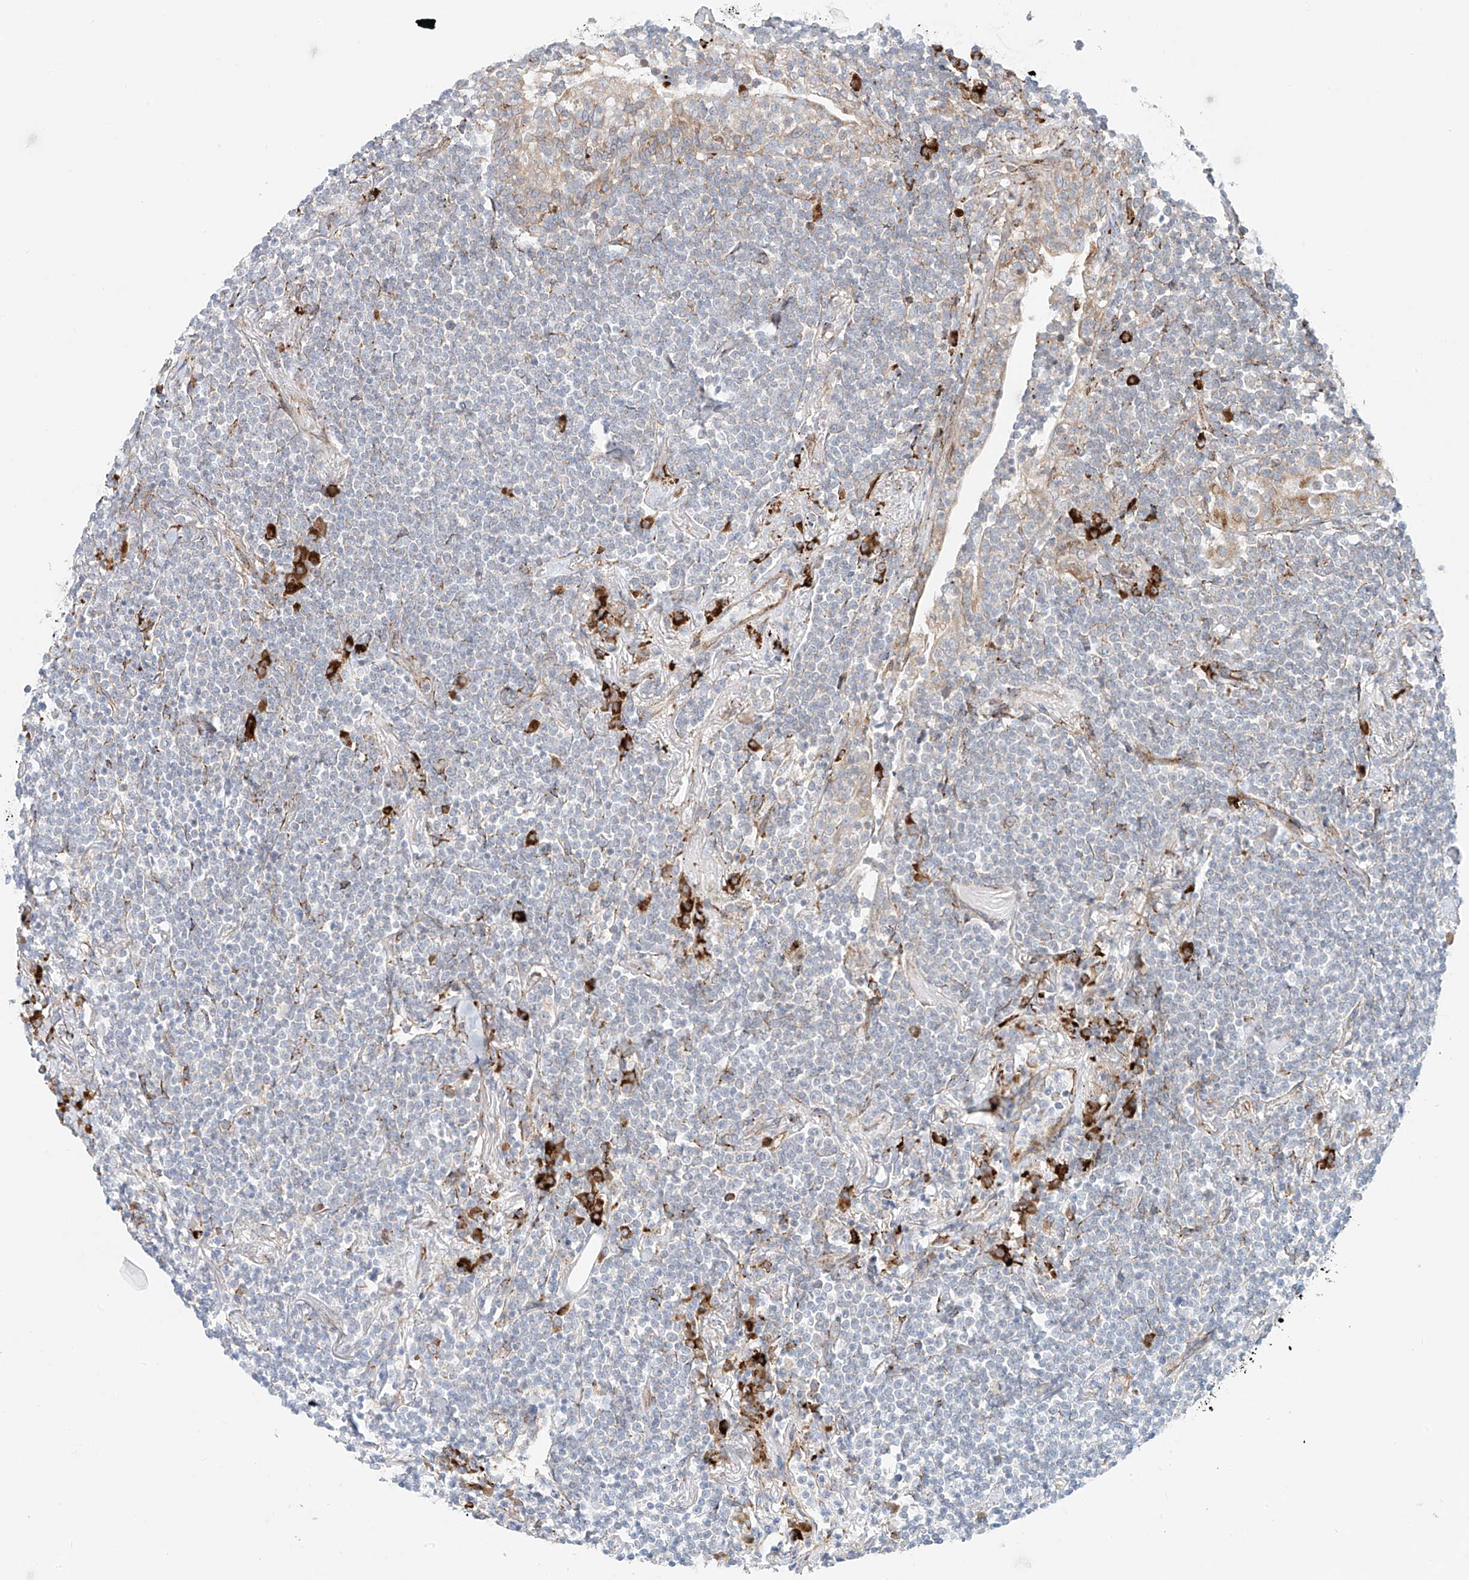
{"staining": {"intensity": "negative", "quantity": "none", "location": "none"}, "tissue": "lymphoma", "cell_type": "Tumor cells", "image_type": "cancer", "snomed": [{"axis": "morphology", "description": "Malignant lymphoma, non-Hodgkin's type, Low grade"}, {"axis": "topography", "description": "Lung"}], "caption": "This histopathology image is of lymphoma stained with immunohistochemistry (IHC) to label a protein in brown with the nuclei are counter-stained blue. There is no expression in tumor cells.", "gene": "EIPR1", "patient": {"sex": "female", "age": 71}}